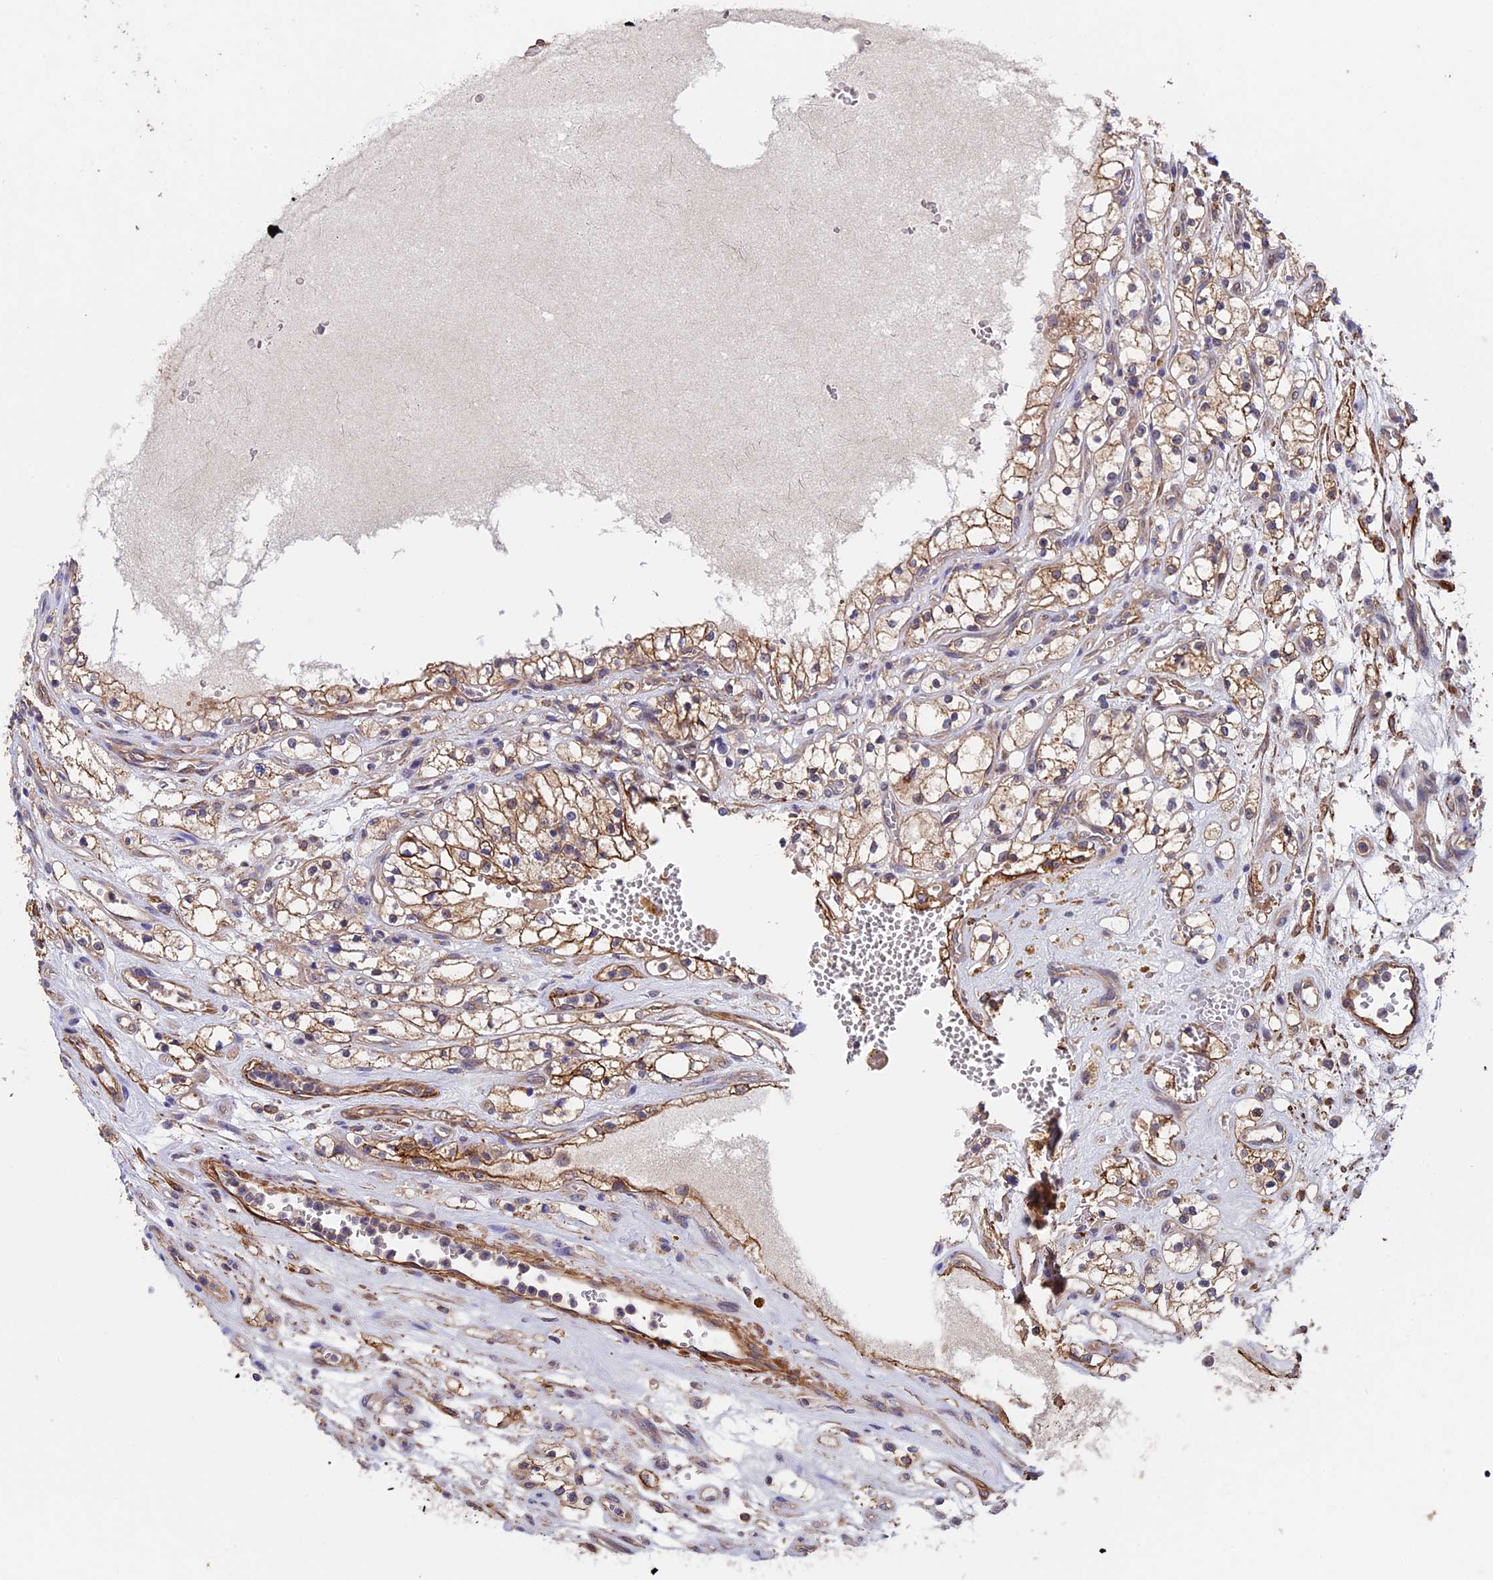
{"staining": {"intensity": "moderate", "quantity": ">75%", "location": "cytoplasmic/membranous"}, "tissue": "renal cancer", "cell_type": "Tumor cells", "image_type": "cancer", "snomed": [{"axis": "morphology", "description": "Adenocarcinoma, NOS"}, {"axis": "topography", "description": "Kidney"}], "caption": "Moderate cytoplasmic/membranous expression is identified in about >75% of tumor cells in renal cancer (adenocarcinoma). The protein is stained brown, and the nuclei are stained in blue (DAB IHC with brightfield microscopy, high magnification).", "gene": "SLC9A5", "patient": {"sex": "female", "age": 69}}